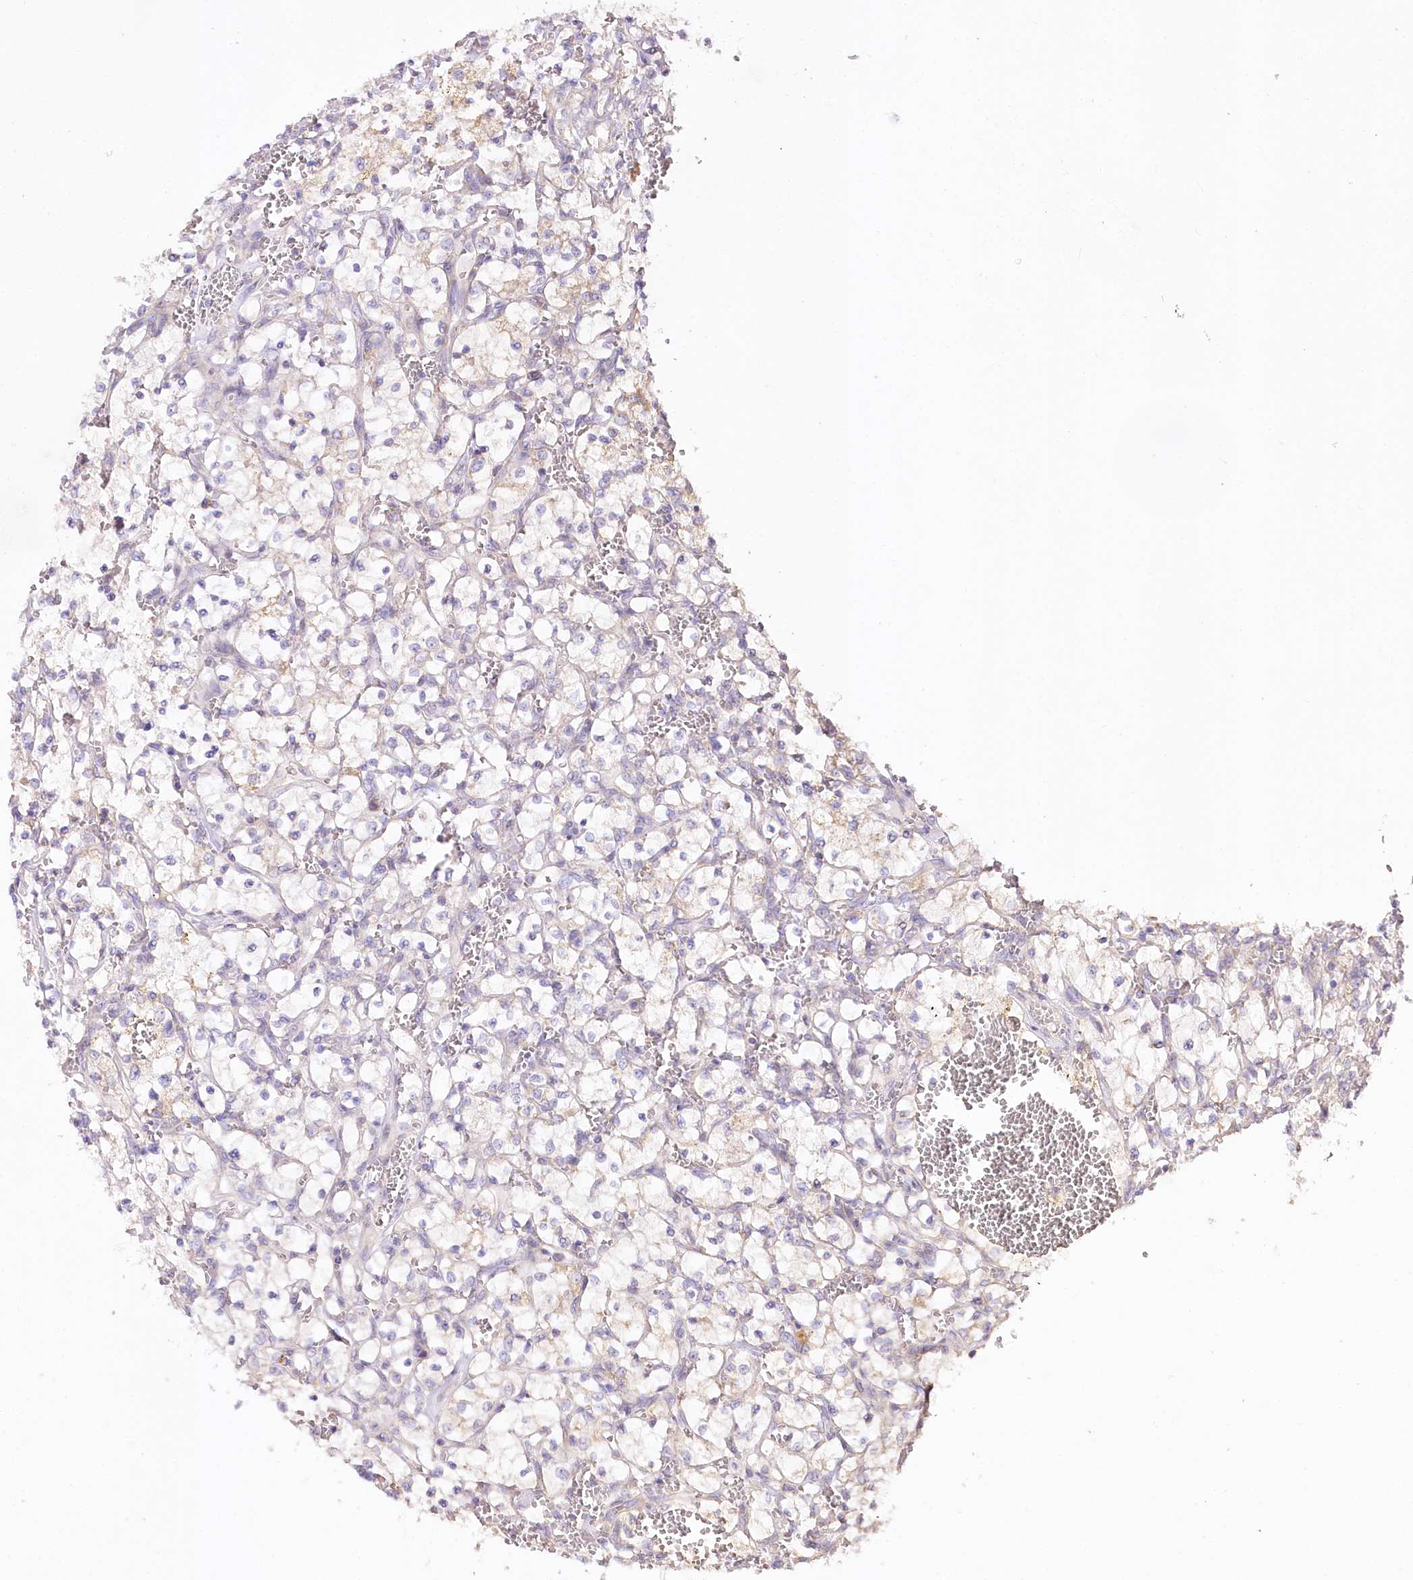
{"staining": {"intensity": "negative", "quantity": "none", "location": "none"}, "tissue": "renal cancer", "cell_type": "Tumor cells", "image_type": "cancer", "snomed": [{"axis": "morphology", "description": "Adenocarcinoma, NOS"}, {"axis": "topography", "description": "Kidney"}], "caption": "Human renal cancer stained for a protein using immunohistochemistry (IHC) displays no positivity in tumor cells.", "gene": "ZNF226", "patient": {"sex": "female", "age": 69}}